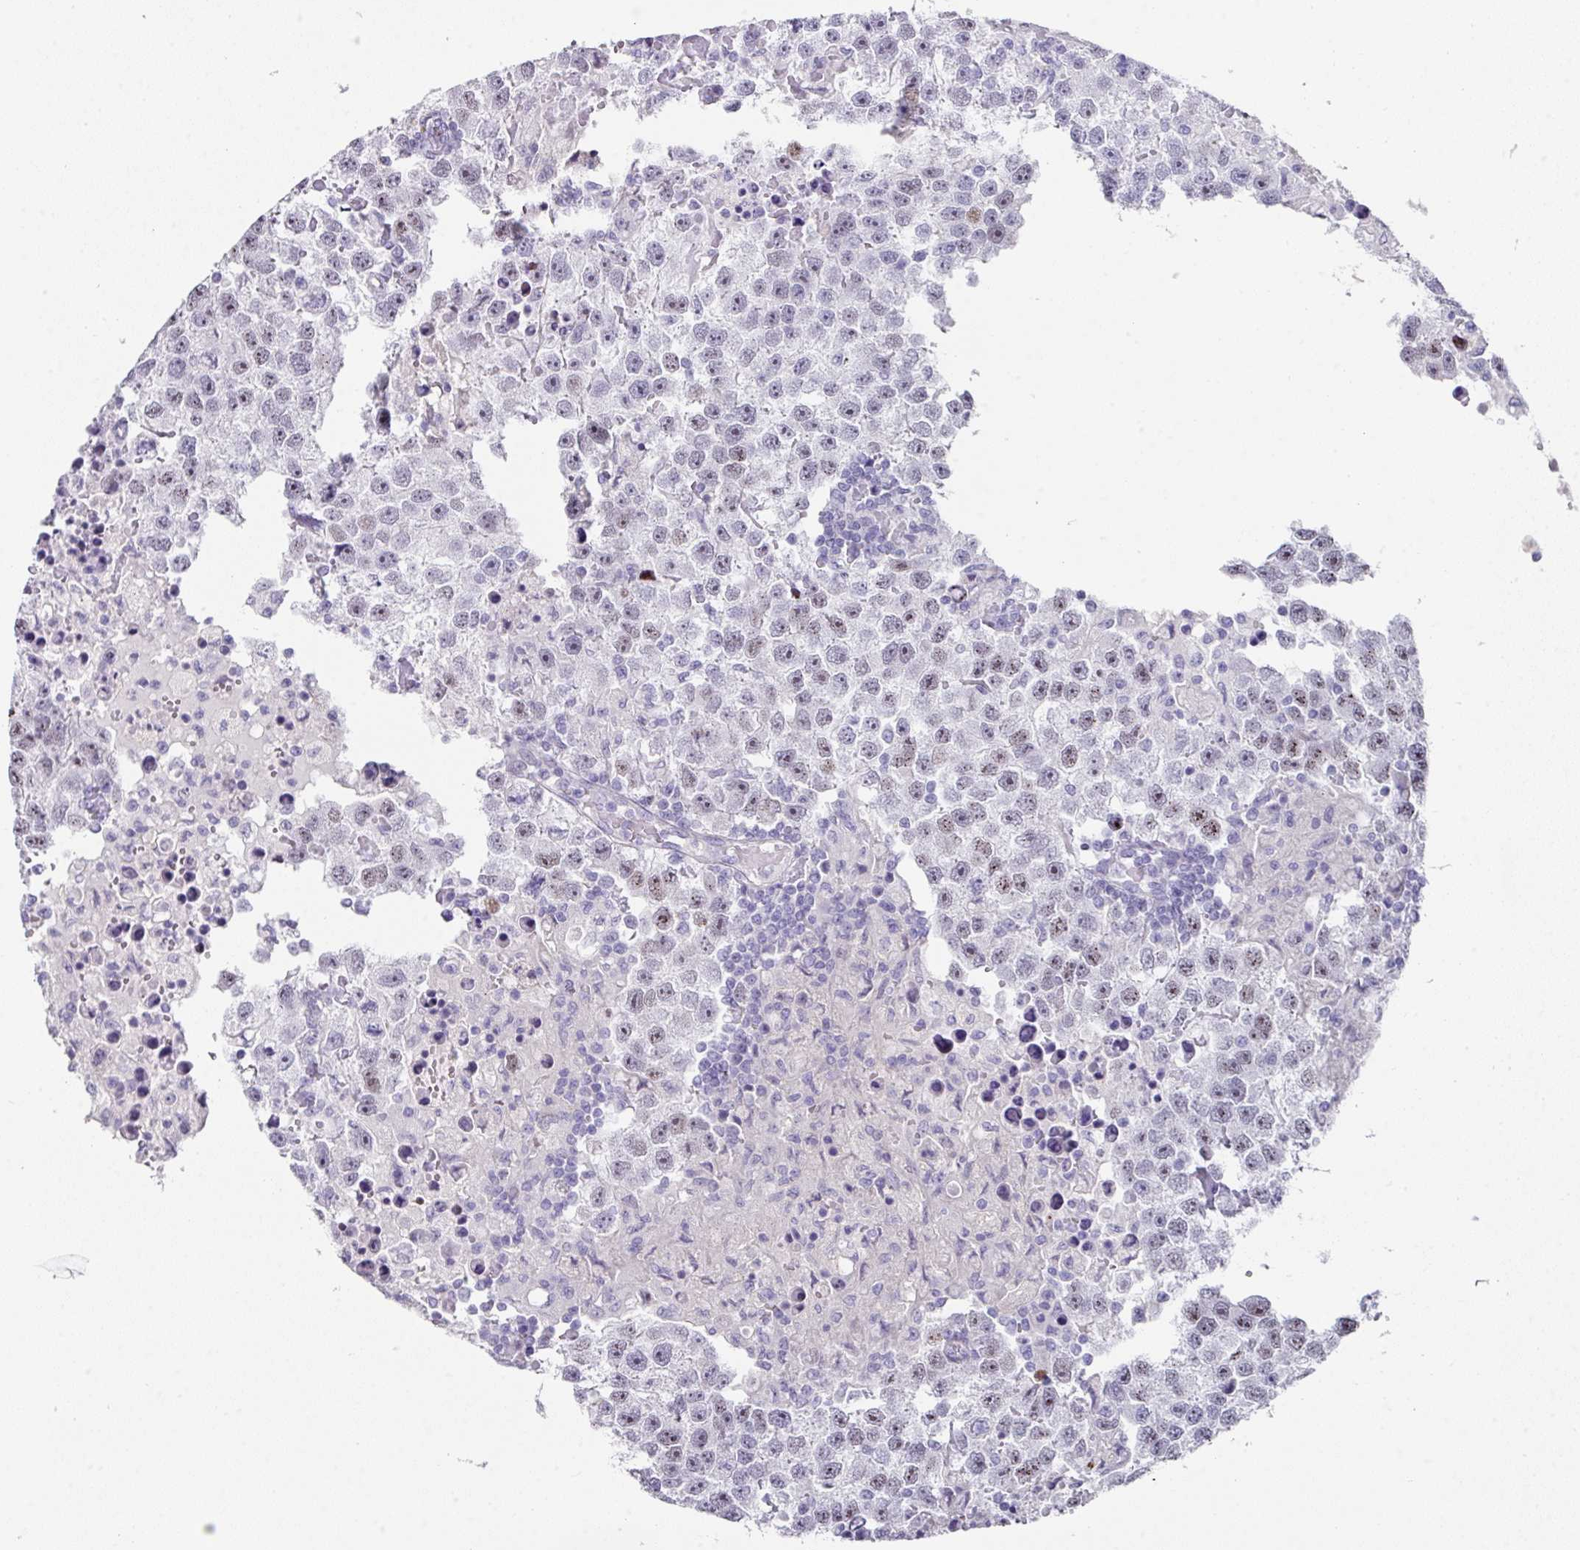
{"staining": {"intensity": "weak", "quantity": ">75%", "location": "nuclear"}, "tissue": "testis cancer", "cell_type": "Tumor cells", "image_type": "cancer", "snomed": [{"axis": "morphology", "description": "Carcinoma, Embryonal, NOS"}, {"axis": "topography", "description": "Testis"}], "caption": "A histopathology image of human embryonal carcinoma (testis) stained for a protein exhibits weak nuclear brown staining in tumor cells. (Brightfield microscopy of DAB IHC at high magnification).", "gene": "ANKRD29", "patient": {"sex": "male", "age": 83}}